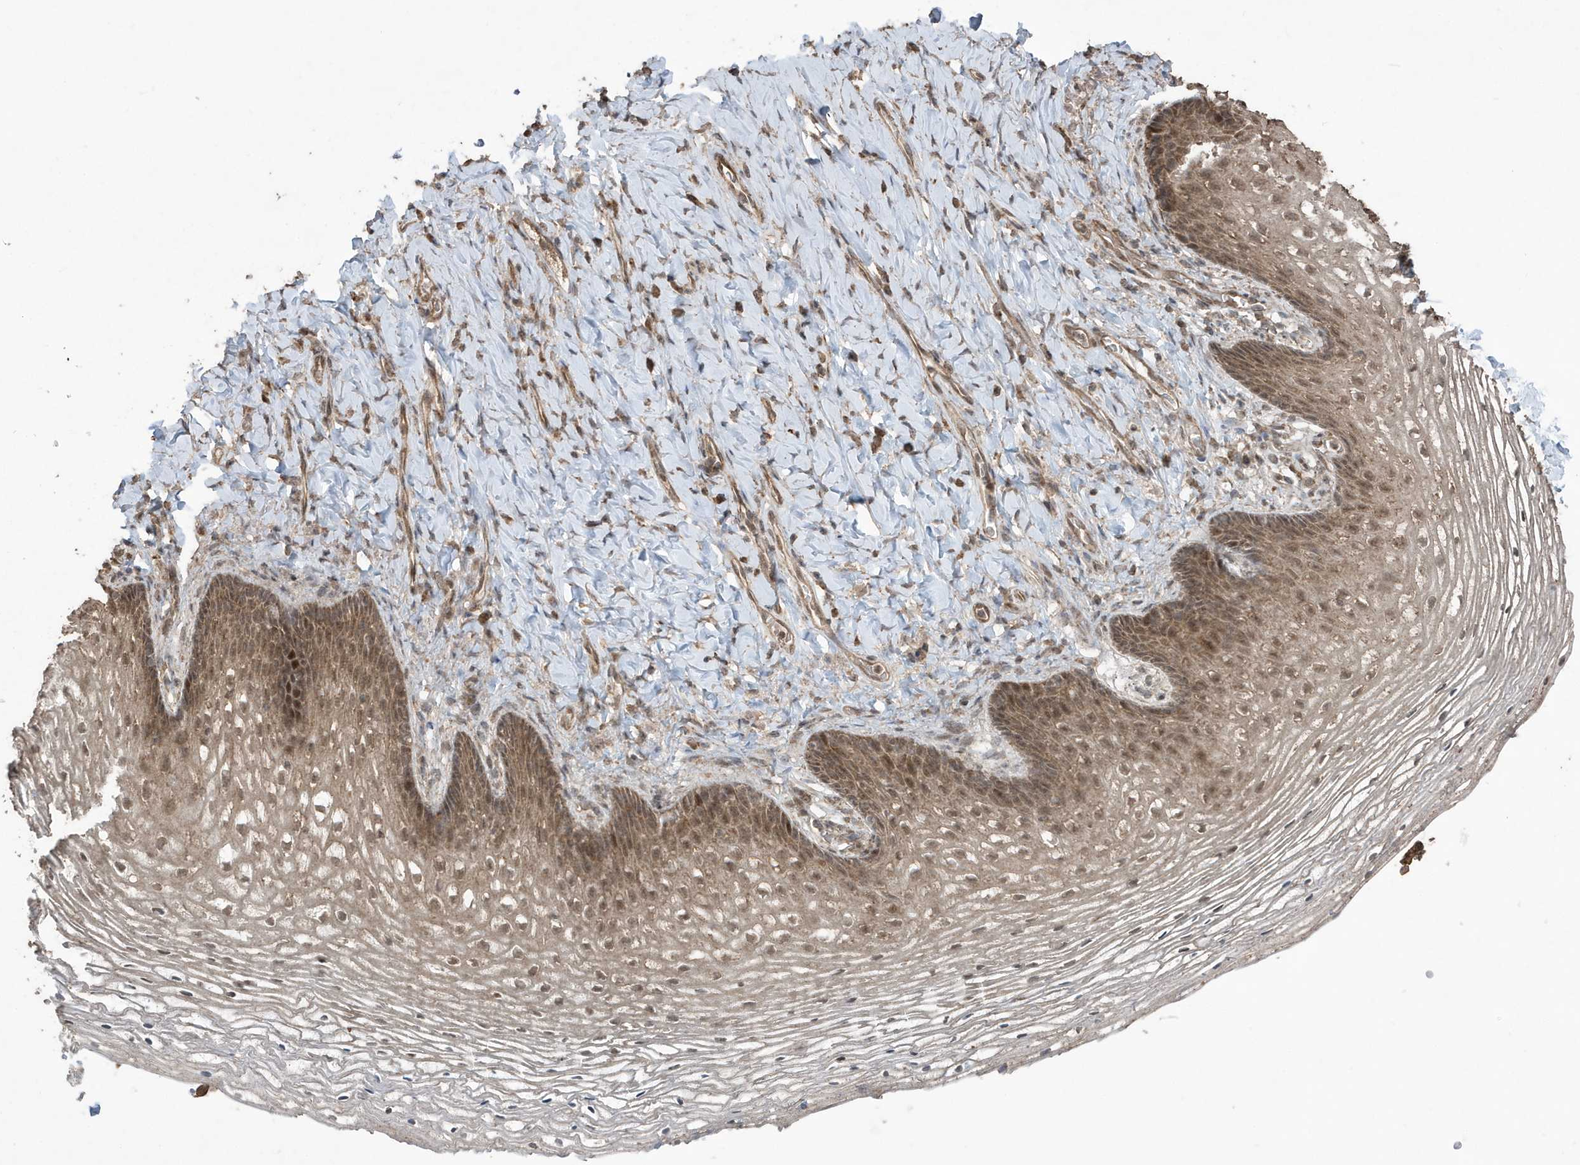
{"staining": {"intensity": "moderate", "quantity": ">75%", "location": "cytoplasmic/membranous,nuclear"}, "tissue": "vagina", "cell_type": "Squamous epithelial cells", "image_type": "normal", "snomed": [{"axis": "morphology", "description": "Normal tissue, NOS"}, {"axis": "topography", "description": "Vagina"}], "caption": "IHC micrograph of unremarkable vagina: human vagina stained using IHC displays medium levels of moderate protein expression localized specifically in the cytoplasmic/membranous,nuclear of squamous epithelial cells, appearing as a cytoplasmic/membranous,nuclear brown color.", "gene": "PAXBP1", "patient": {"sex": "female", "age": 60}}